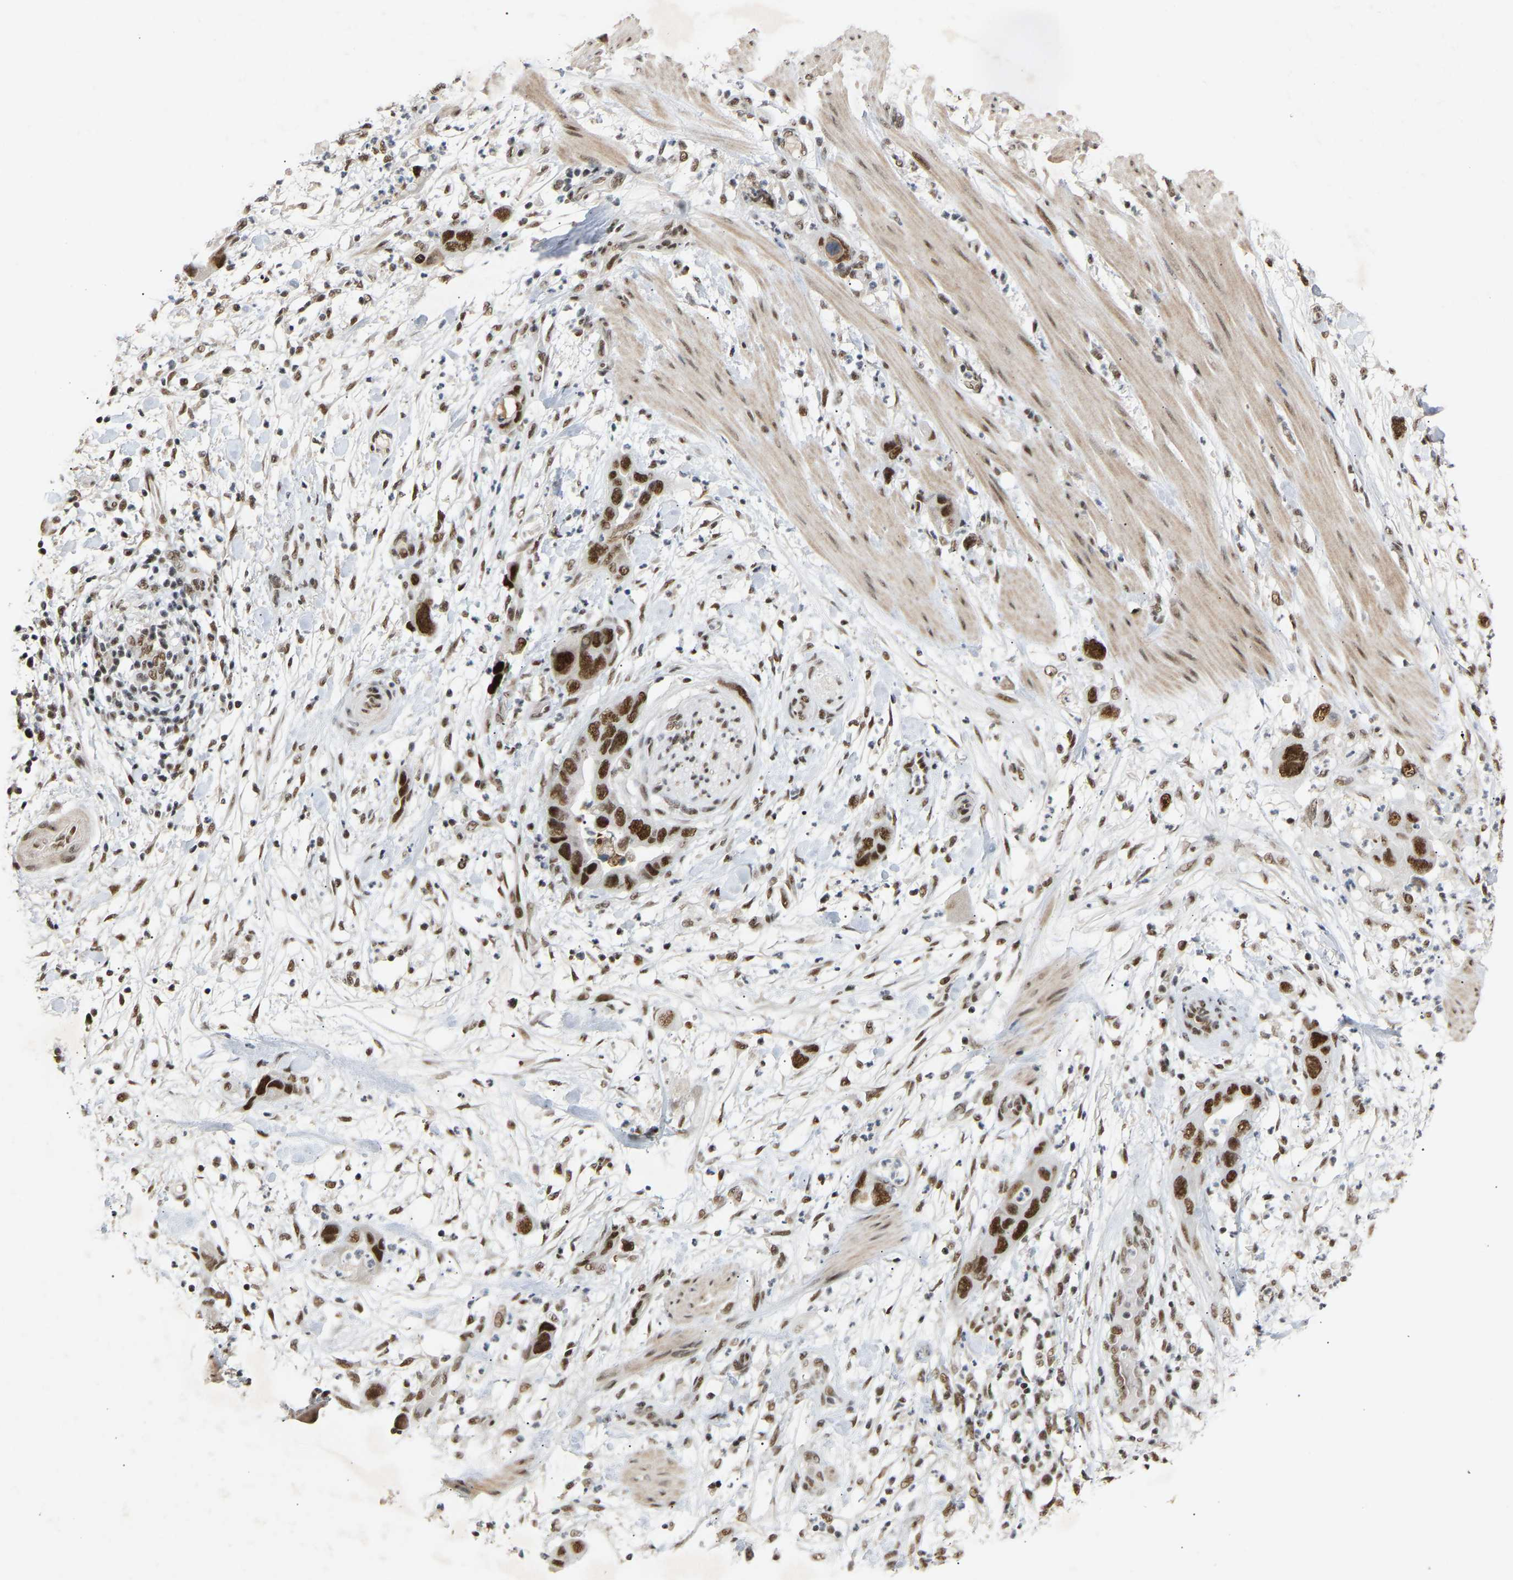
{"staining": {"intensity": "strong", "quantity": ">75%", "location": "nuclear"}, "tissue": "pancreatic cancer", "cell_type": "Tumor cells", "image_type": "cancer", "snomed": [{"axis": "morphology", "description": "Adenocarcinoma, NOS"}, {"axis": "topography", "description": "Pancreas"}], "caption": "A micrograph of pancreatic cancer stained for a protein shows strong nuclear brown staining in tumor cells. (Stains: DAB (3,3'-diaminobenzidine) in brown, nuclei in blue, Microscopy: brightfield microscopy at high magnification).", "gene": "NELFB", "patient": {"sex": "female", "age": 71}}